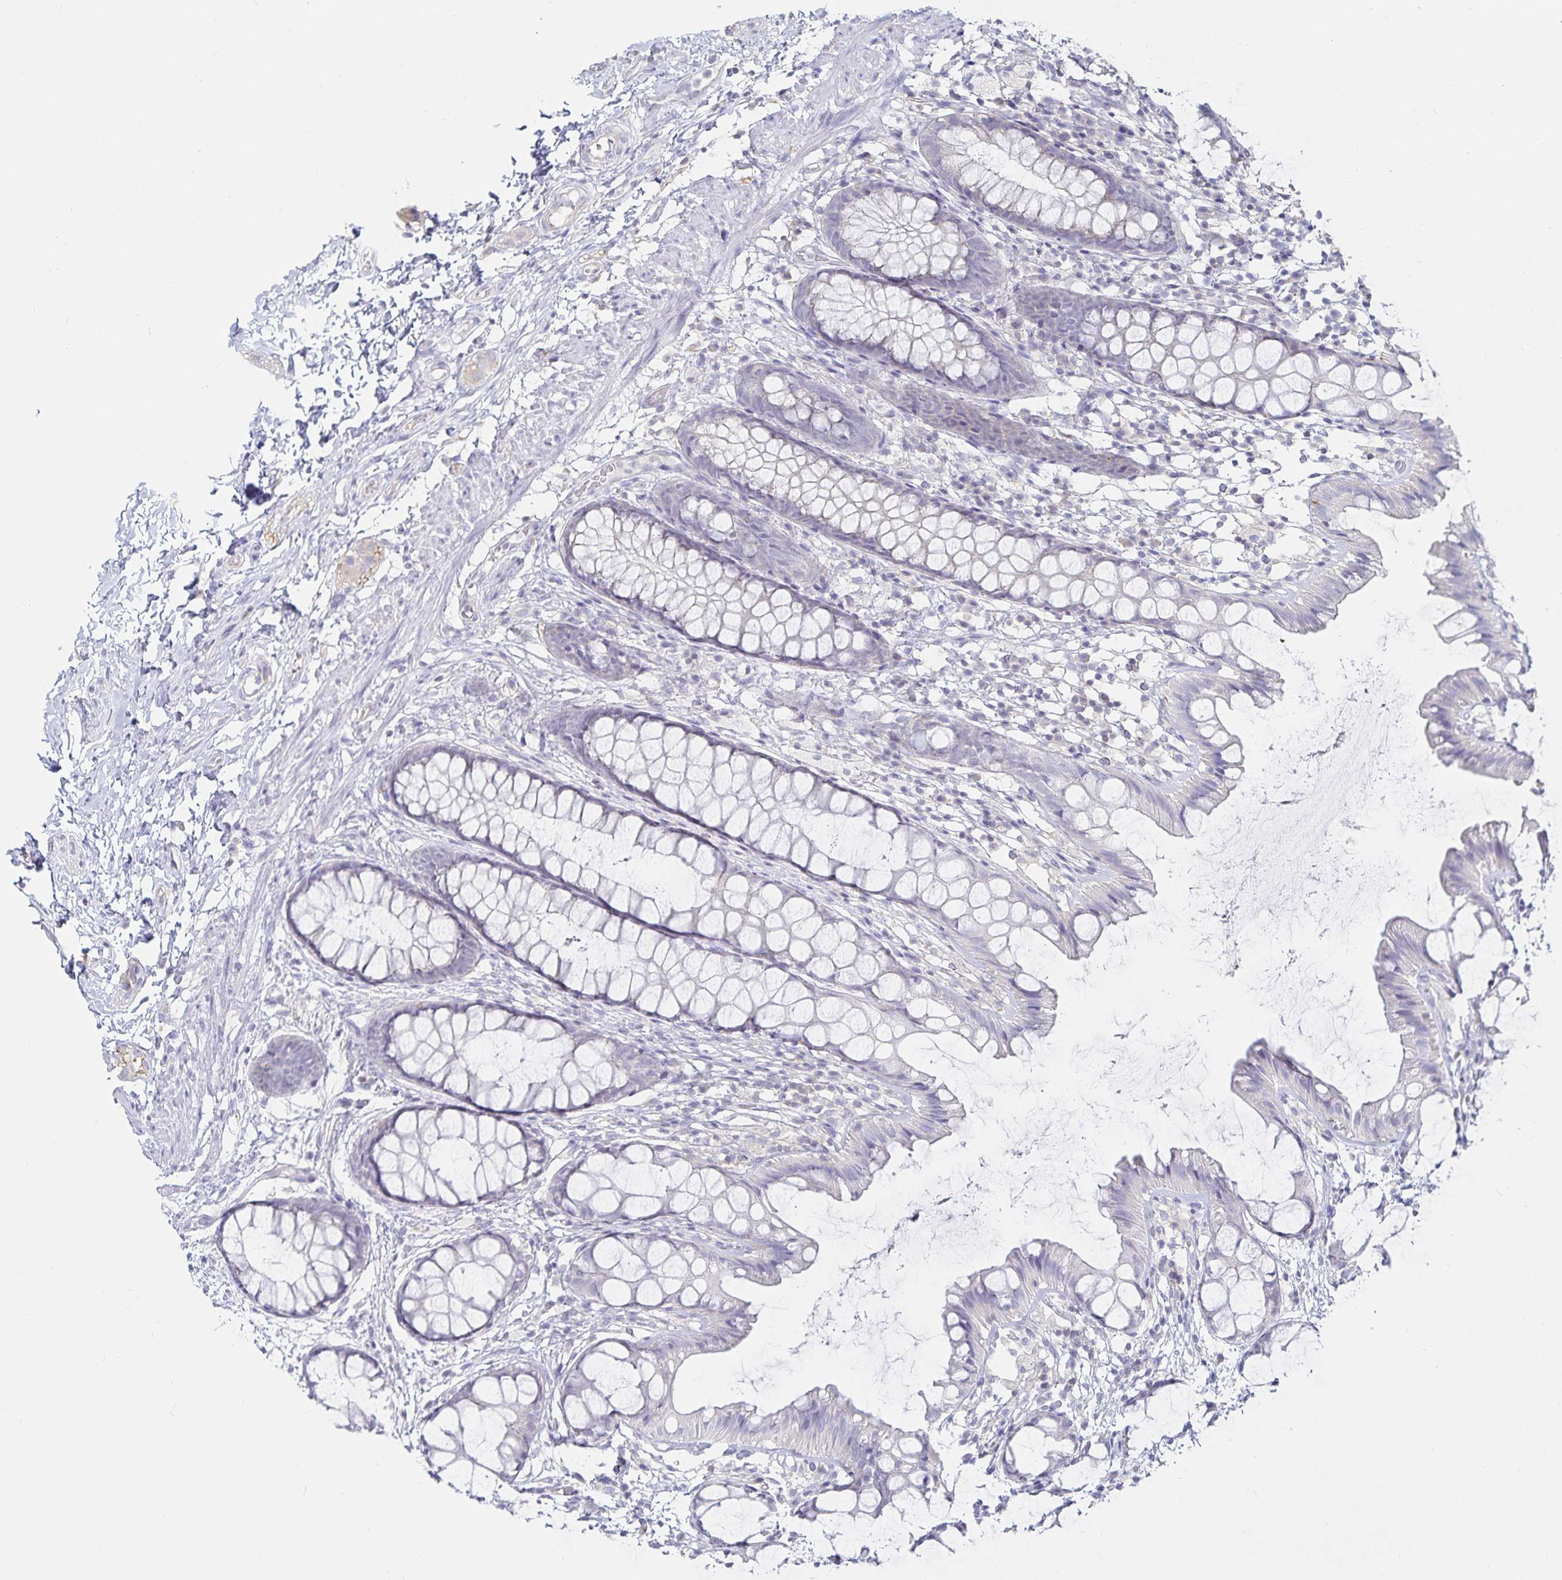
{"staining": {"intensity": "weak", "quantity": "25%-75%", "location": "cytoplasmic/membranous"}, "tissue": "rectum", "cell_type": "Glandular cells", "image_type": "normal", "snomed": [{"axis": "morphology", "description": "Normal tissue, NOS"}, {"axis": "topography", "description": "Rectum"}], "caption": "Immunohistochemical staining of normal rectum displays 25%-75% levels of weak cytoplasmic/membranous protein expression in approximately 25%-75% of glandular cells. The protein is stained brown, and the nuclei are stained in blue (DAB IHC with brightfield microscopy, high magnification).", "gene": "SFTPA1", "patient": {"sex": "female", "age": 62}}